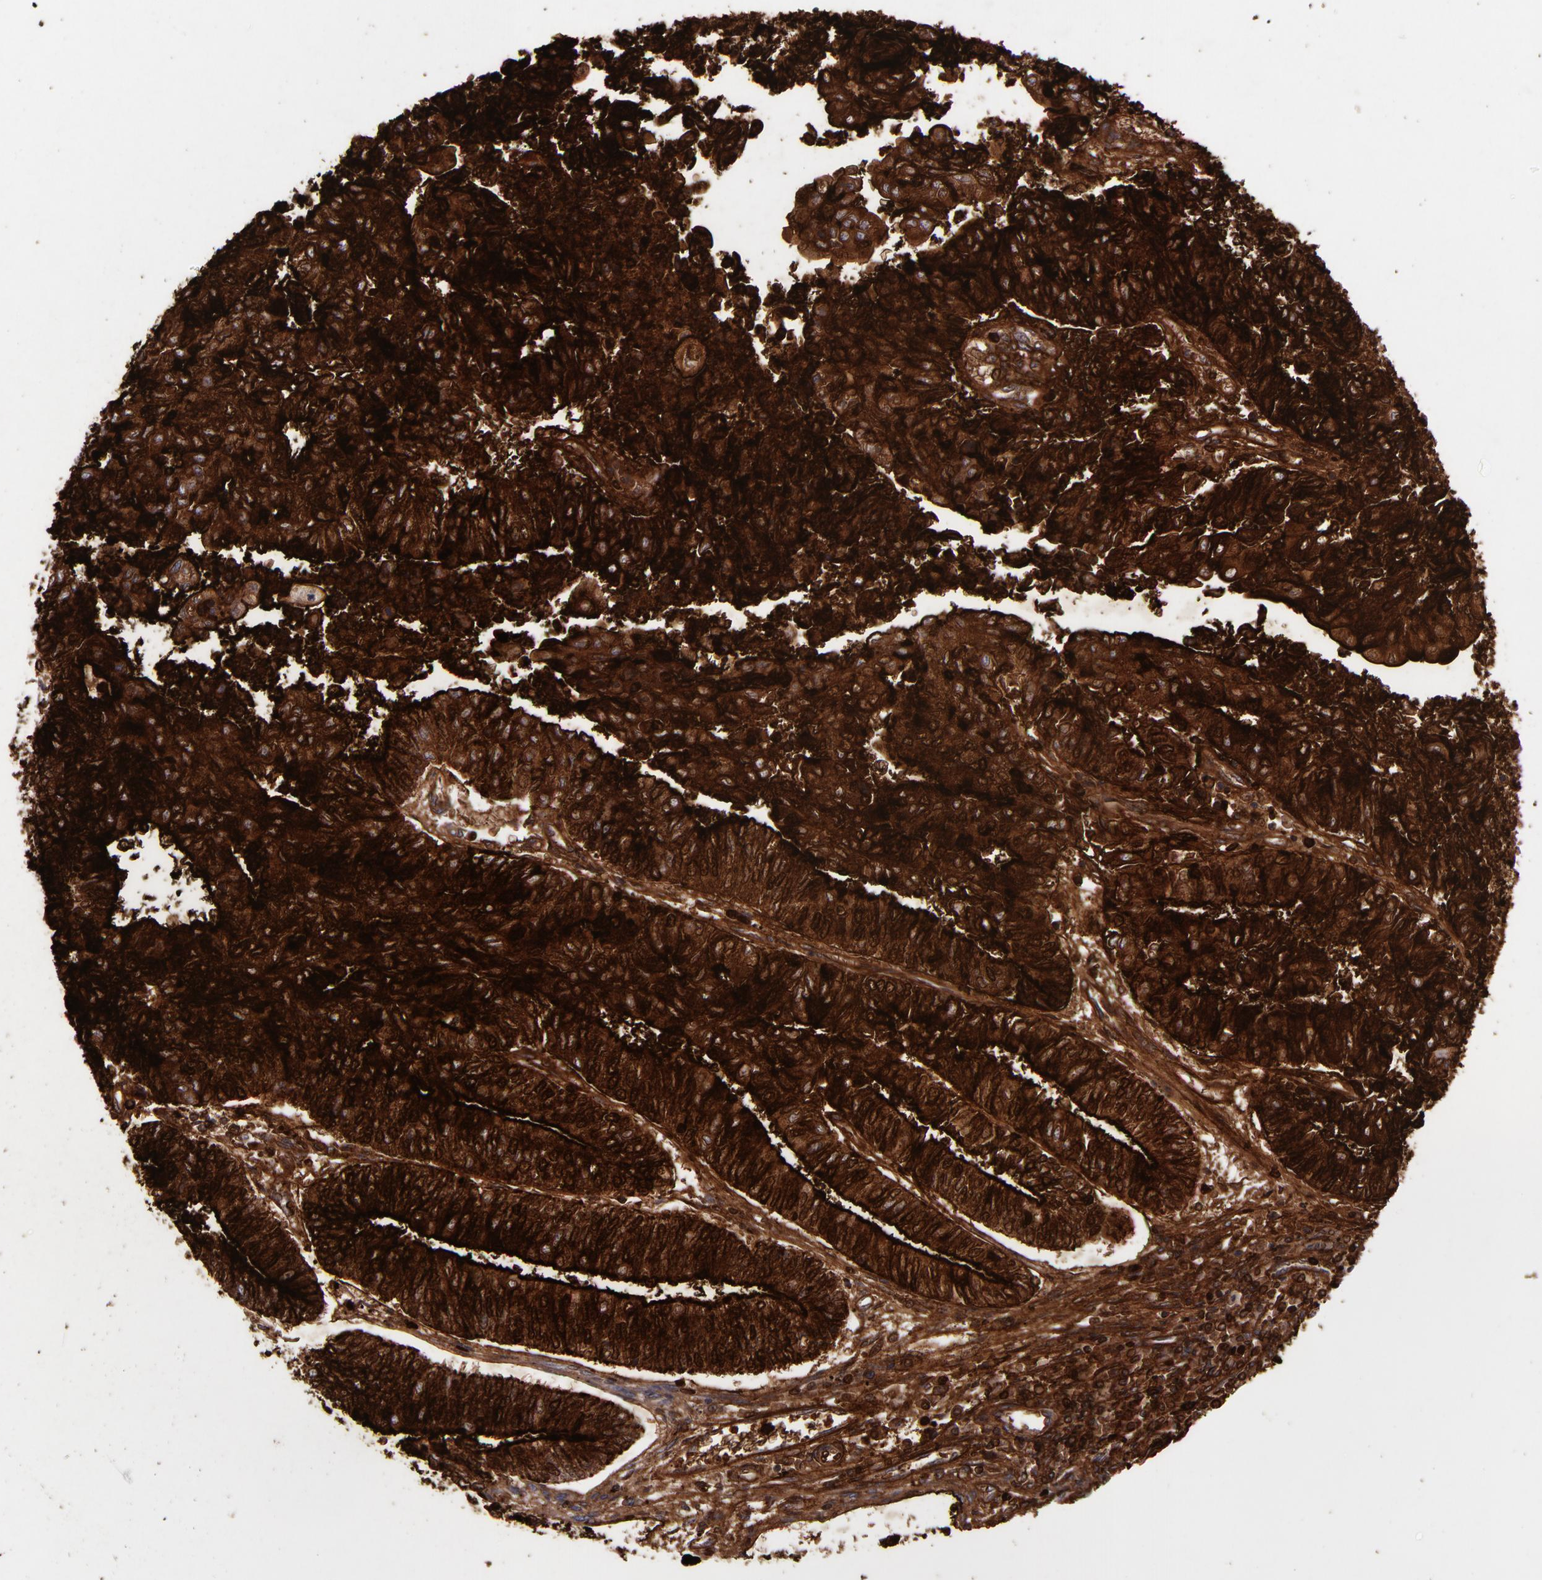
{"staining": {"intensity": "strong", "quantity": ">75%", "location": "cytoplasmic/membranous,nuclear"}, "tissue": "endometrial cancer", "cell_type": "Tumor cells", "image_type": "cancer", "snomed": [{"axis": "morphology", "description": "Adenocarcinoma, NOS"}, {"axis": "topography", "description": "Endometrium"}], "caption": "Immunohistochemical staining of human adenocarcinoma (endometrial) displays high levels of strong cytoplasmic/membranous and nuclear expression in approximately >75% of tumor cells.", "gene": "MFGE8", "patient": {"sex": "female", "age": 59}}